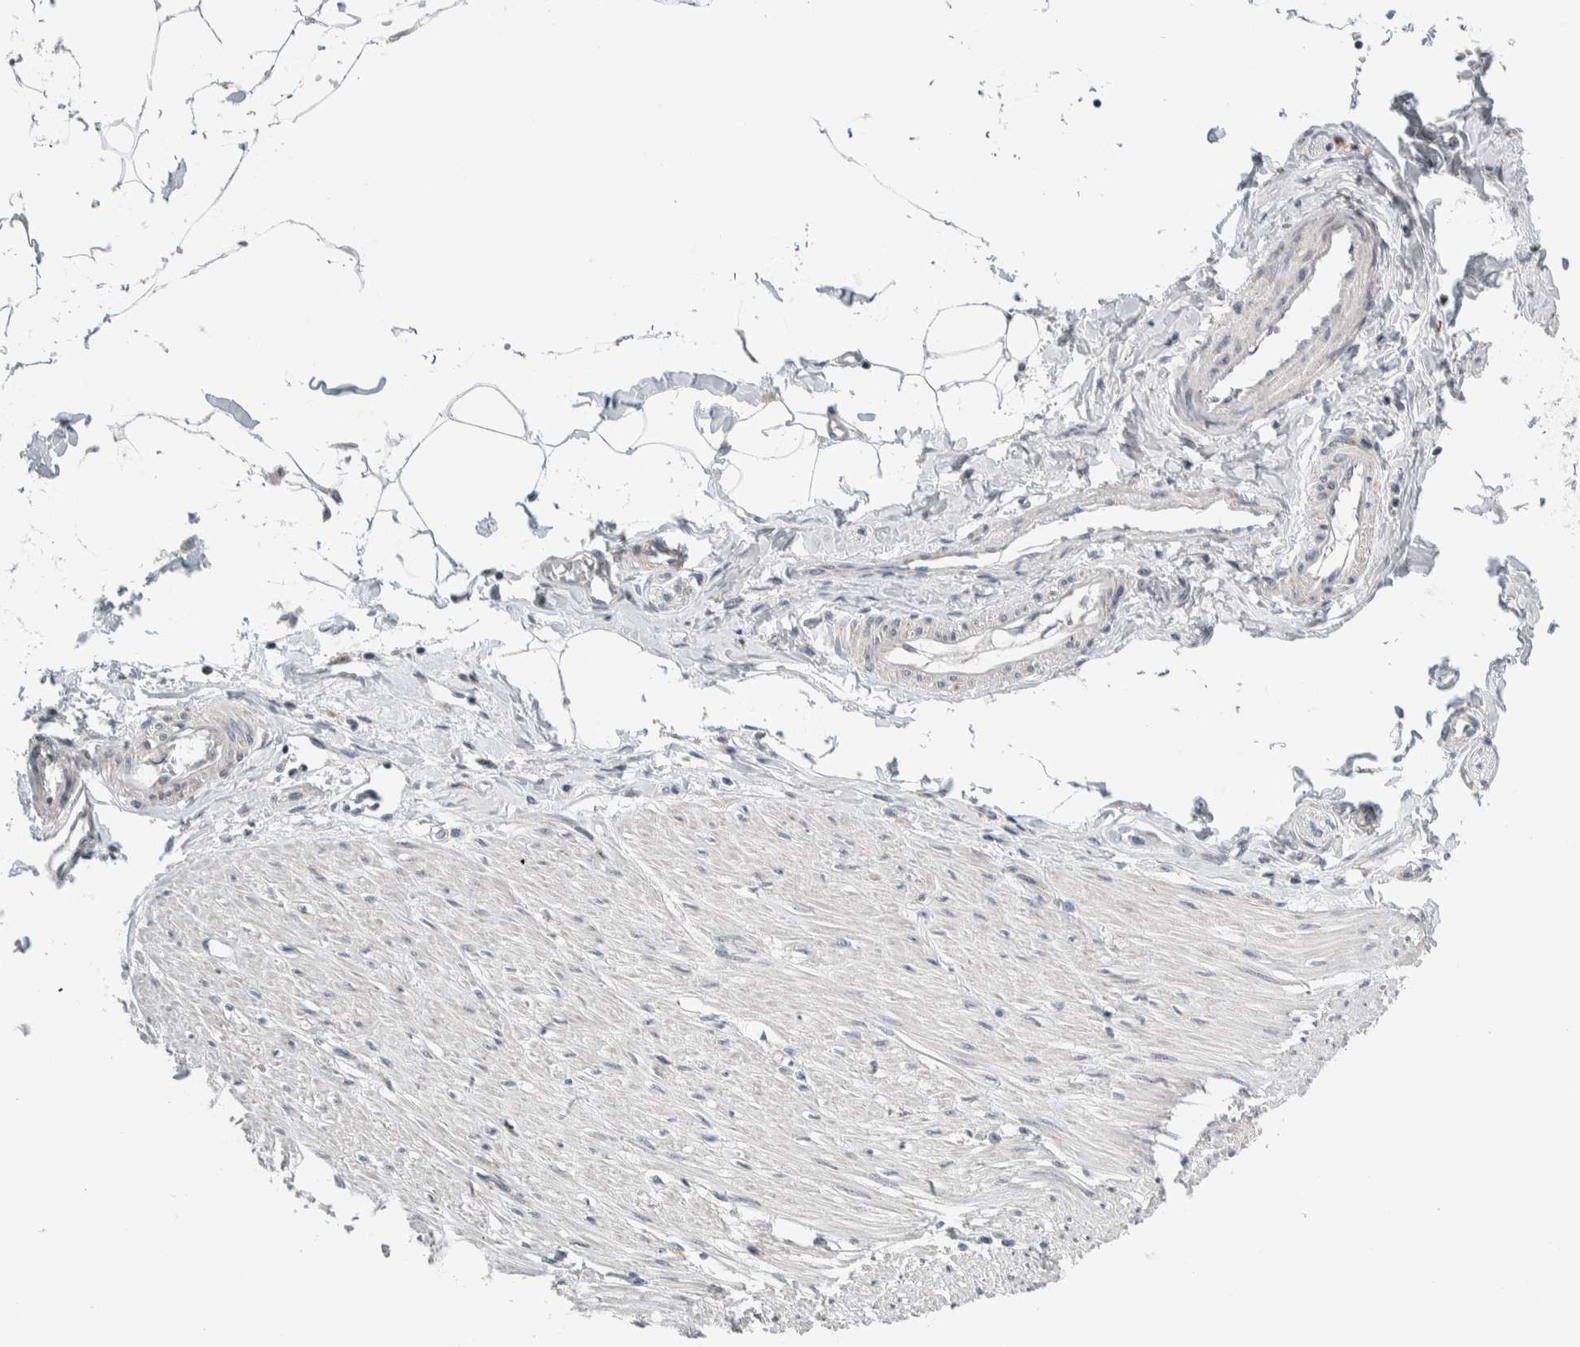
{"staining": {"intensity": "negative", "quantity": "none", "location": "none"}, "tissue": "adipose tissue", "cell_type": "Adipocytes", "image_type": "normal", "snomed": [{"axis": "morphology", "description": "Normal tissue, NOS"}, {"axis": "morphology", "description": "Adenocarcinoma, NOS"}, {"axis": "topography", "description": "Colon"}, {"axis": "topography", "description": "Peripheral nerve tissue"}], "caption": "This is an IHC photomicrograph of unremarkable adipose tissue. There is no staining in adipocytes.", "gene": "NEUROD1", "patient": {"sex": "male", "age": 14}}